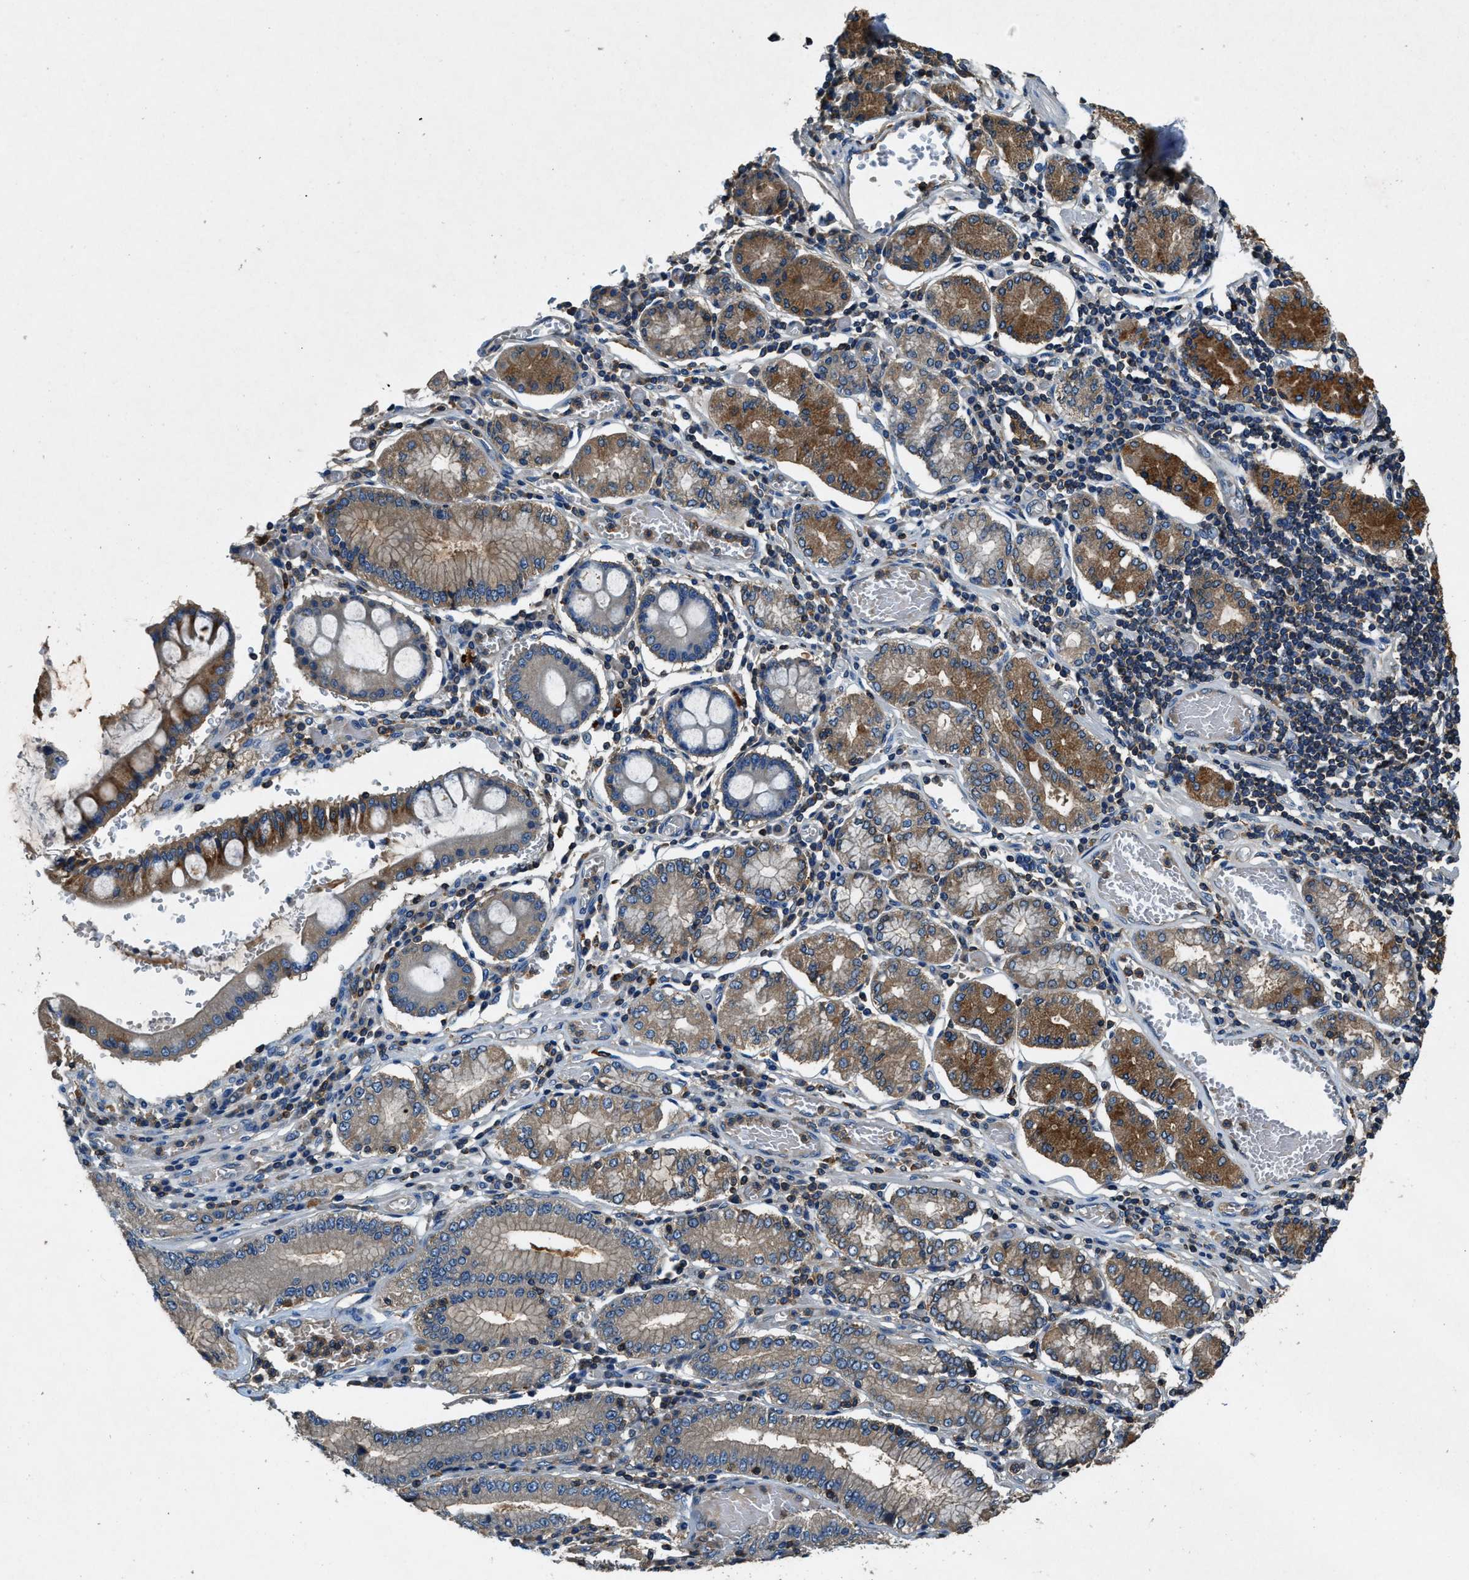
{"staining": {"intensity": "weak", "quantity": "<25%", "location": "cytoplasmic/membranous"}, "tissue": "stomach cancer", "cell_type": "Tumor cells", "image_type": "cancer", "snomed": [{"axis": "morphology", "description": "Adenocarcinoma, NOS"}, {"axis": "topography", "description": "Stomach"}], "caption": "There is no significant expression in tumor cells of stomach adenocarcinoma. (DAB (3,3'-diaminobenzidine) immunohistochemistry with hematoxylin counter stain).", "gene": "BLOC1S1", "patient": {"sex": "female", "age": 73}}